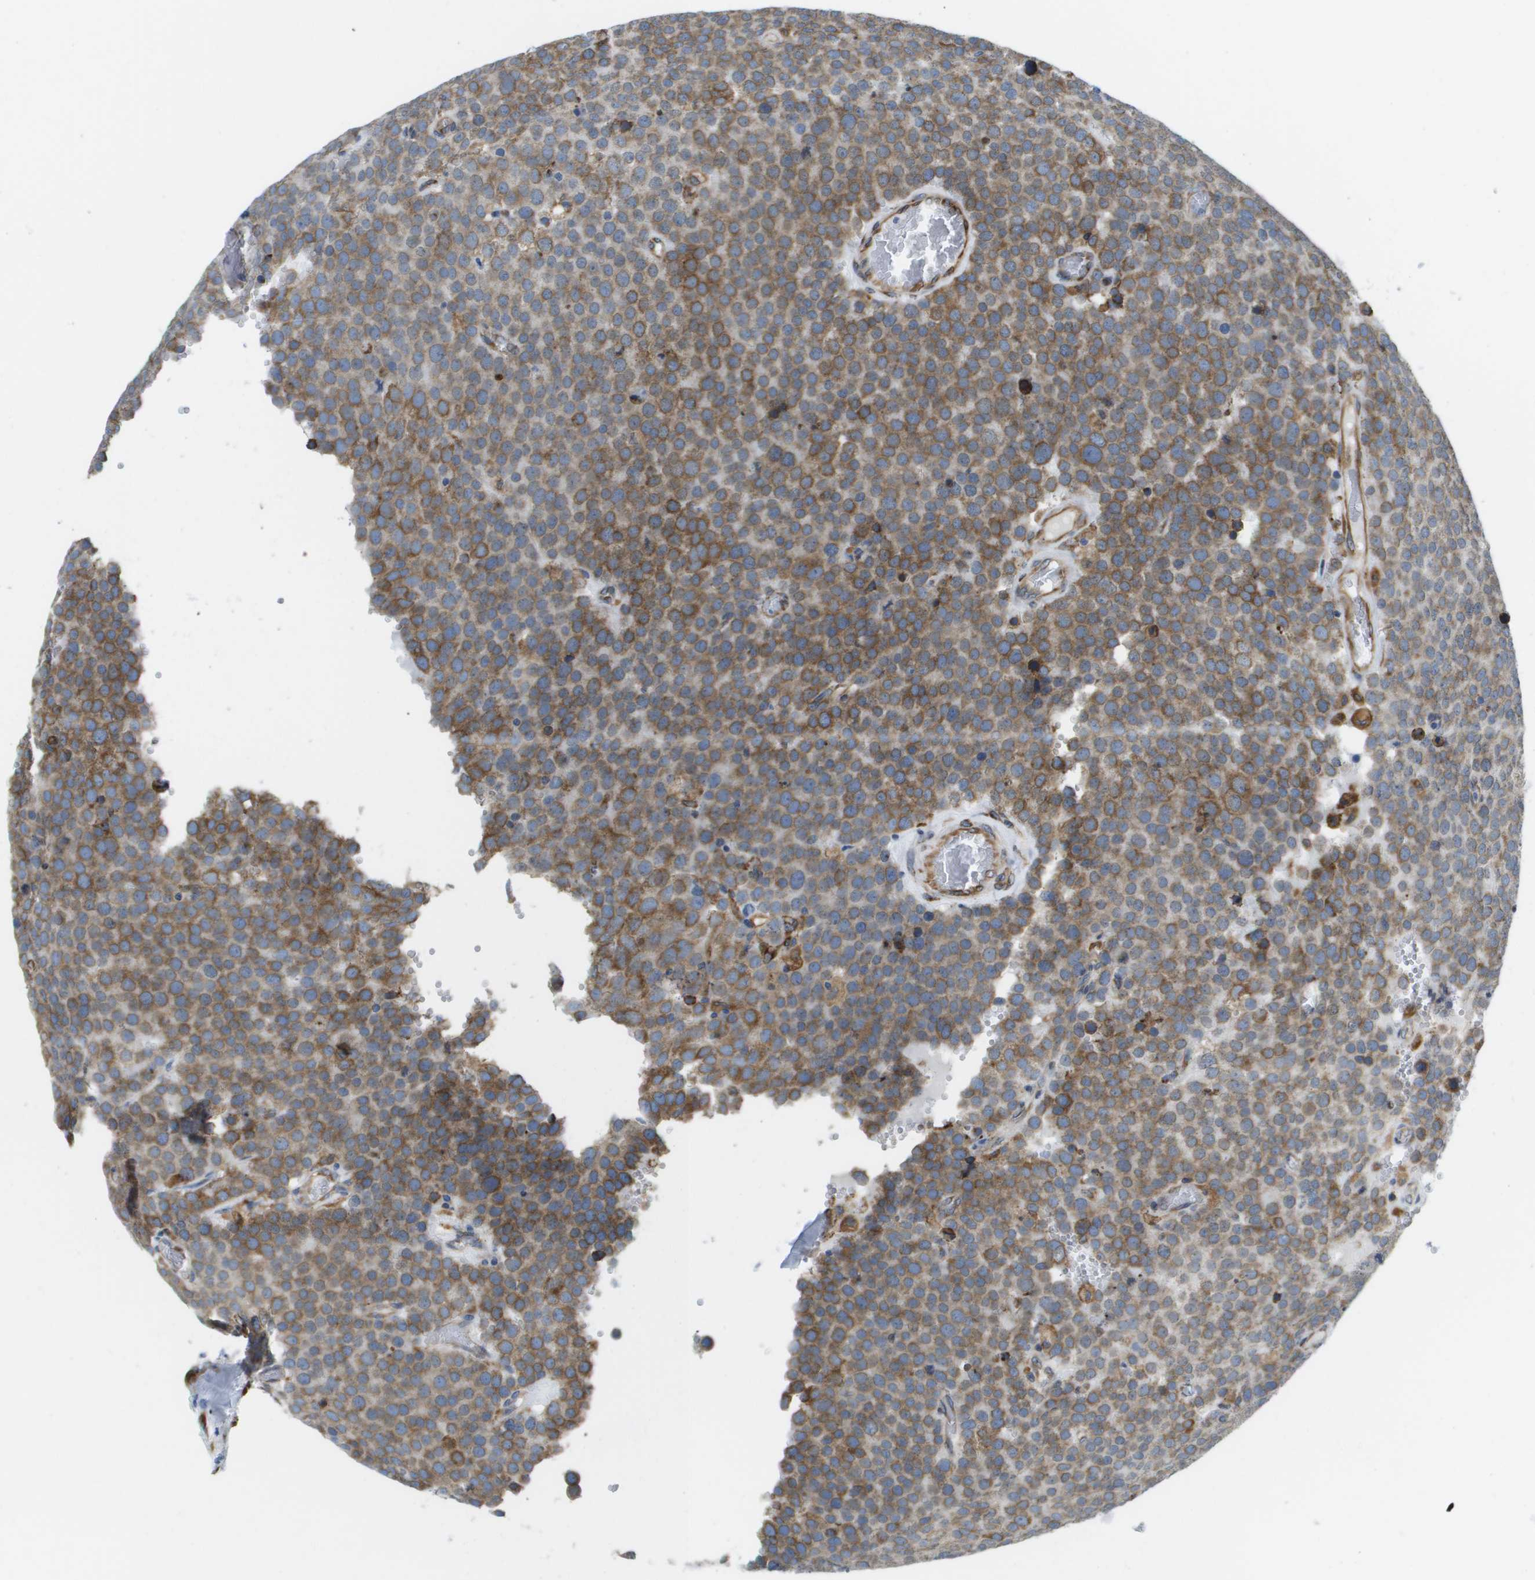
{"staining": {"intensity": "moderate", "quantity": ">75%", "location": "cytoplasmic/membranous"}, "tissue": "testis cancer", "cell_type": "Tumor cells", "image_type": "cancer", "snomed": [{"axis": "morphology", "description": "Normal tissue, NOS"}, {"axis": "morphology", "description": "Seminoma, NOS"}, {"axis": "topography", "description": "Testis"}], "caption": "An image of testis cancer stained for a protein reveals moderate cytoplasmic/membranous brown staining in tumor cells.", "gene": "ST3GAL2", "patient": {"sex": "male", "age": 71}}